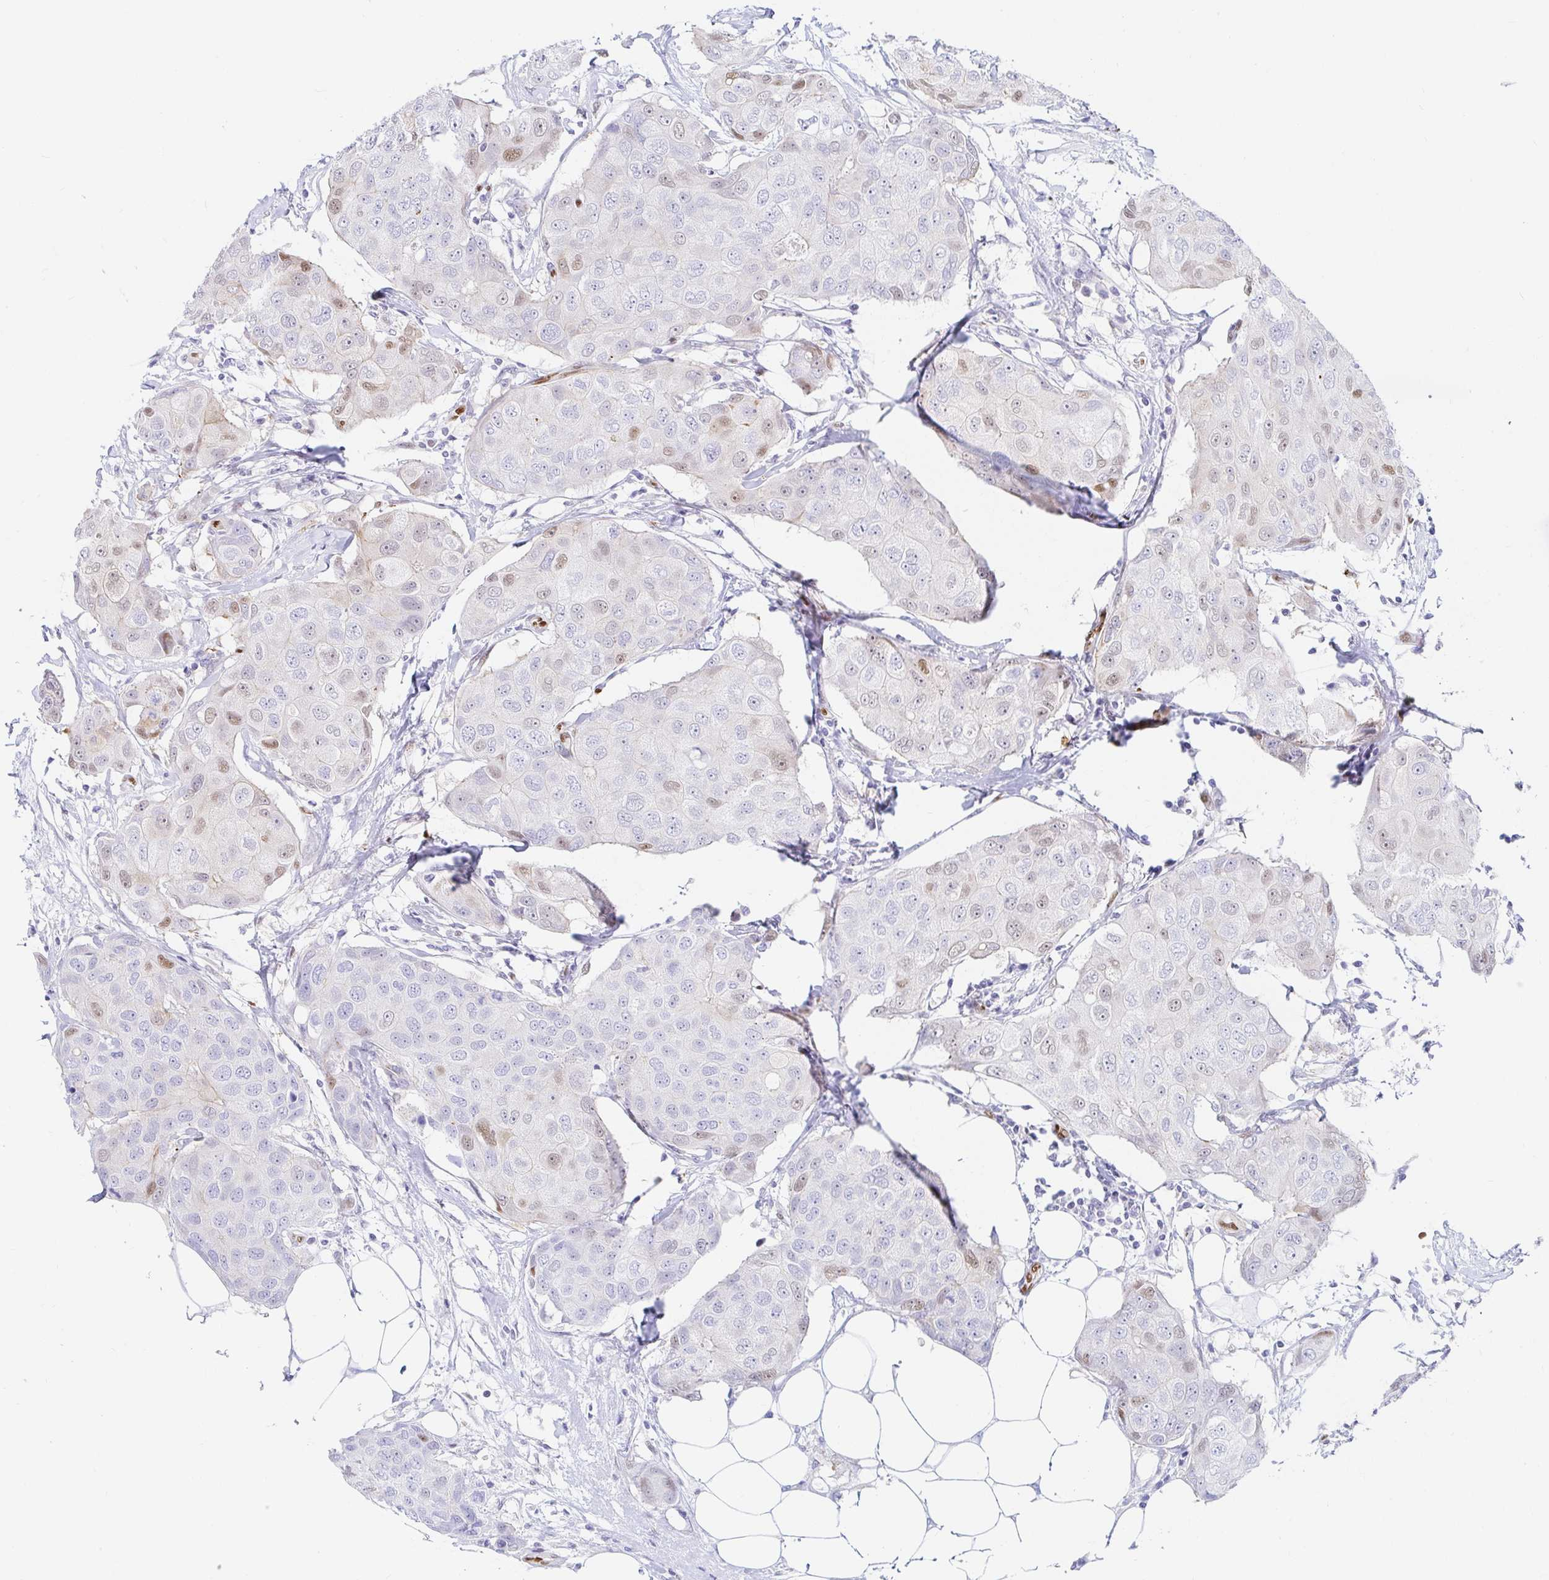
{"staining": {"intensity": "weak", "quantity": "<25%", "location": "nuclear"}, "tissue": "breast cancer", "cell_type": "Tumor cells", "image_type": "cancer", "snomed": [{"axis": "morphology", "description": "Duct carcinoma"}, {"axis": "topography", "description": "Breast"}, {"axis": "topography", "description": "Lymph node"}], "caption": "The micrograph demonstrates no significant staining in tumor cells of breast cancer.", "gene": "HINFP", "patient": {"sex": "female", "age": 80}}